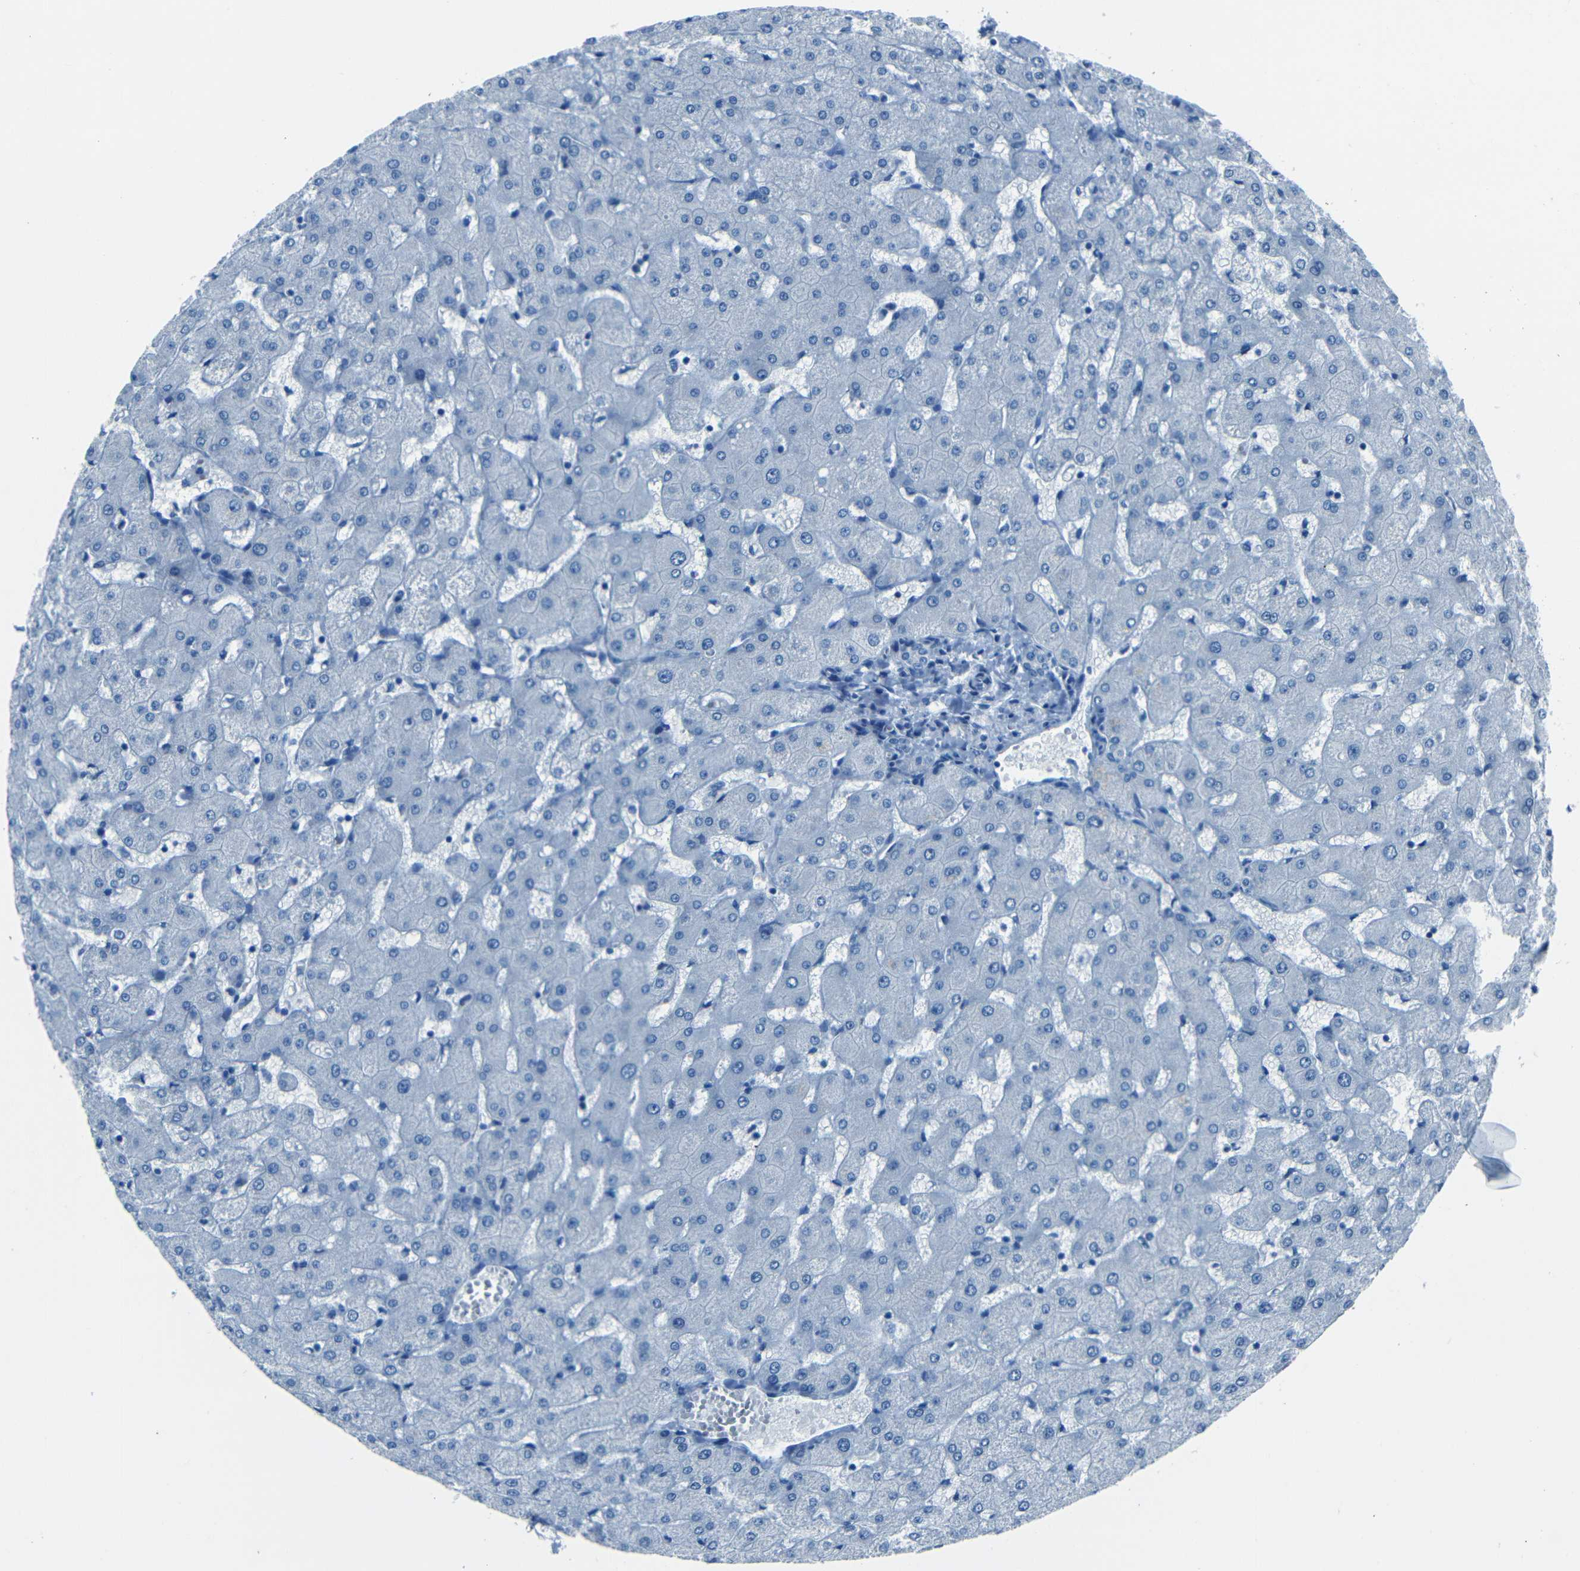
{"staining": {"intensity": "negative", "quantity": "none", "location": "none"}, "tissue": "liver", "cell_type": "Cholangiocytes", "image_type": "normal", "snomed": [{"axis": "morphology", "description": "Normal tissue, NOS"}, {"axis": "topography", "description": "Liver"}], "caption": "This is an IHC image of benign human liver. There is no expression in cholangiocytes.", "gene": "FBN2", "patient": {"sex": "female", "age": 63}}